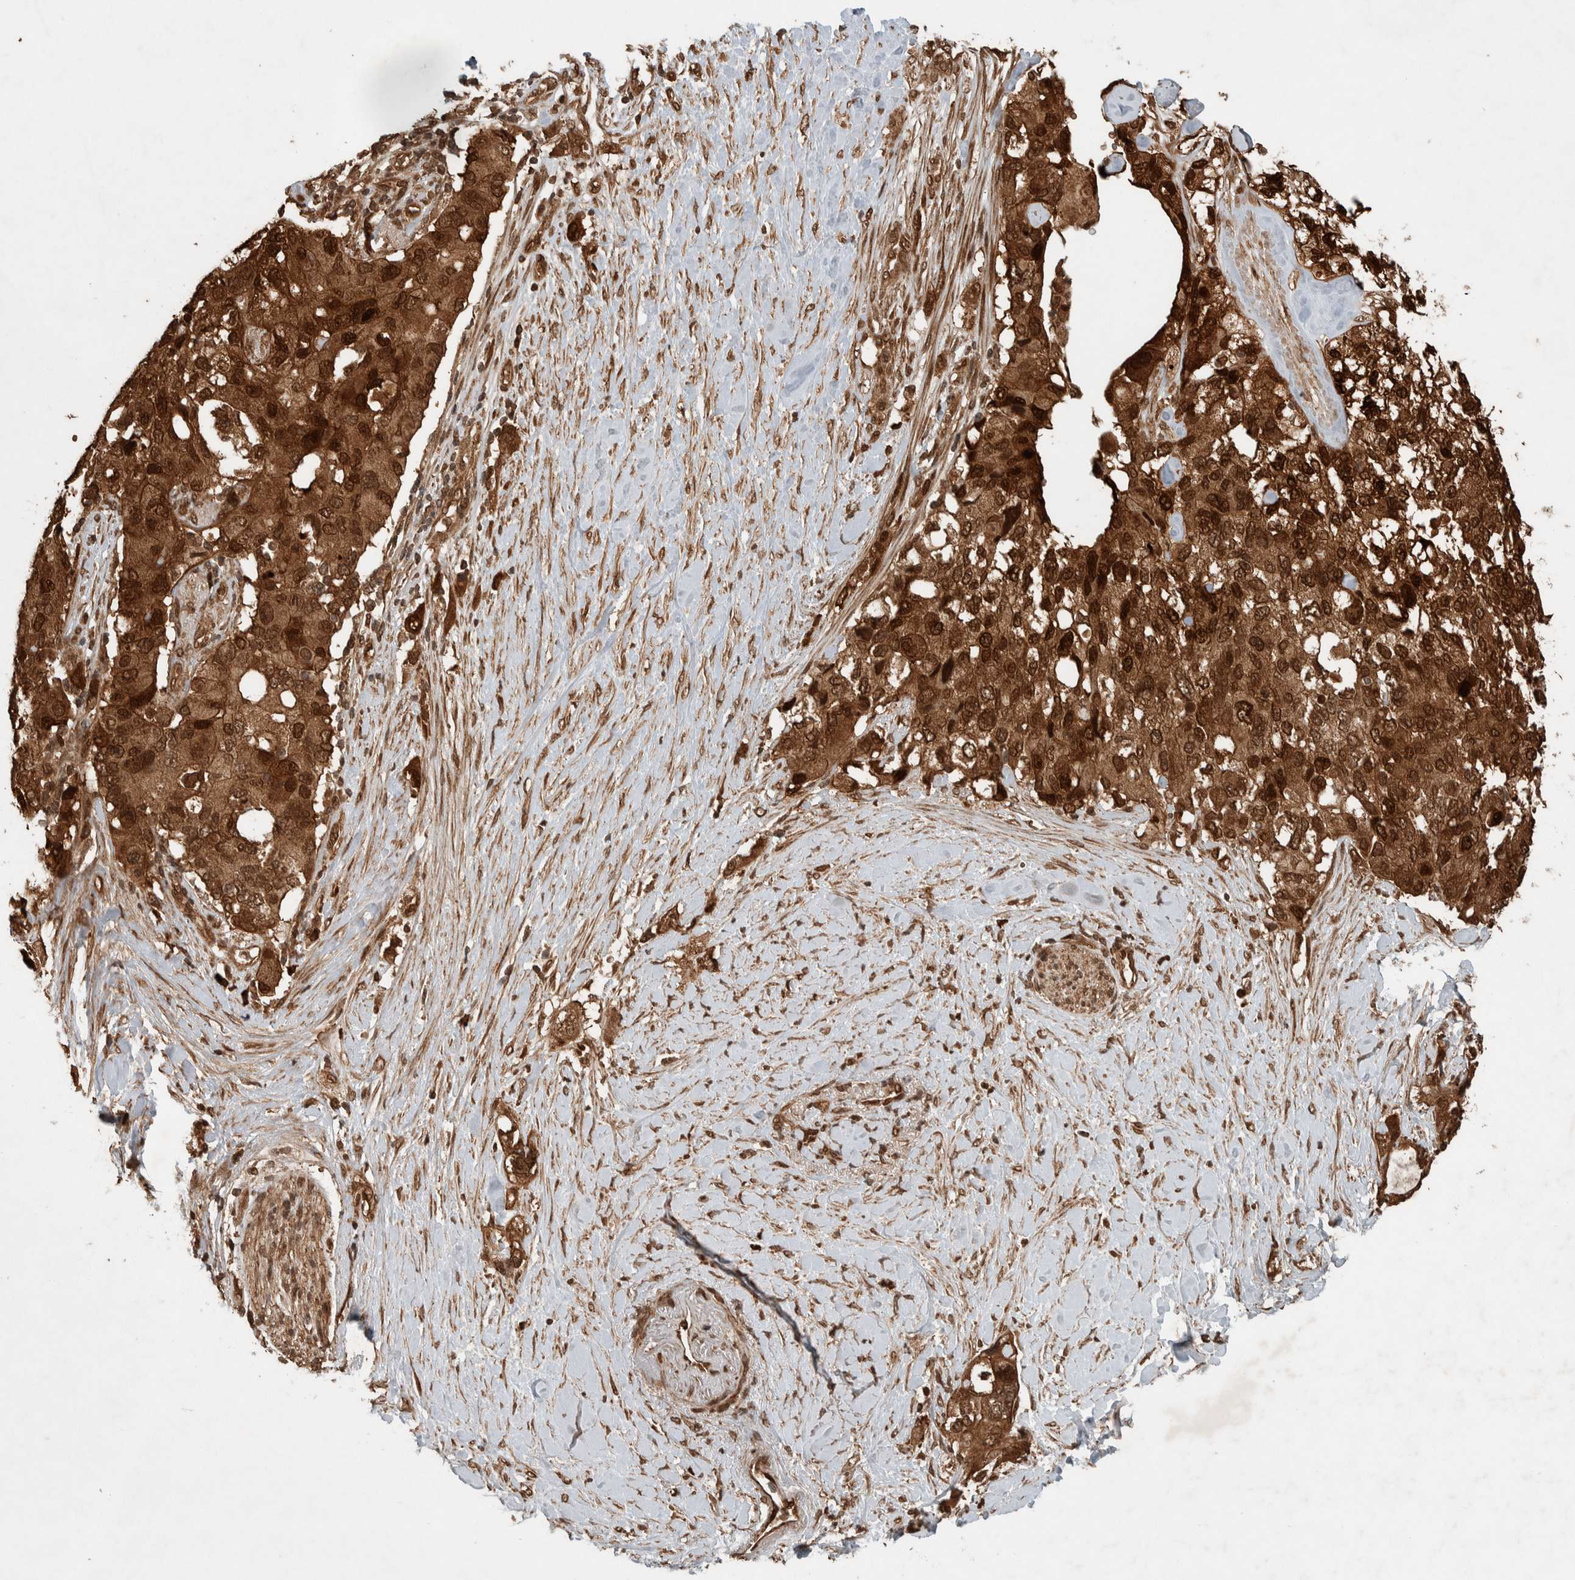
{"staining": {"intensity": "strong", "quantity": ">75%", "location": "cytoplasmic/membranous,nuclear"}, "tissue": "pancreatic cancer", "cell_type": "Tumor cells", "image_type": "cancer", "snomed": [{"axis": "morphology", "description": "Adenocarcinoma, NOS"}, {"axis": "topography", "description": "Pancreas"}], "caption": "Immunohistochemical staining of pancreatic cancer shows high levels of strong cytoplasmic/membranous and nuclear expression in approximately >75% of tumor cells. Using DAB (brown) and hematoxylin (blue) stains, captured at high magnification using brightfield microscopy.", "gene": "CNTROB", "patient": {"sex": "female", "age": 56}}